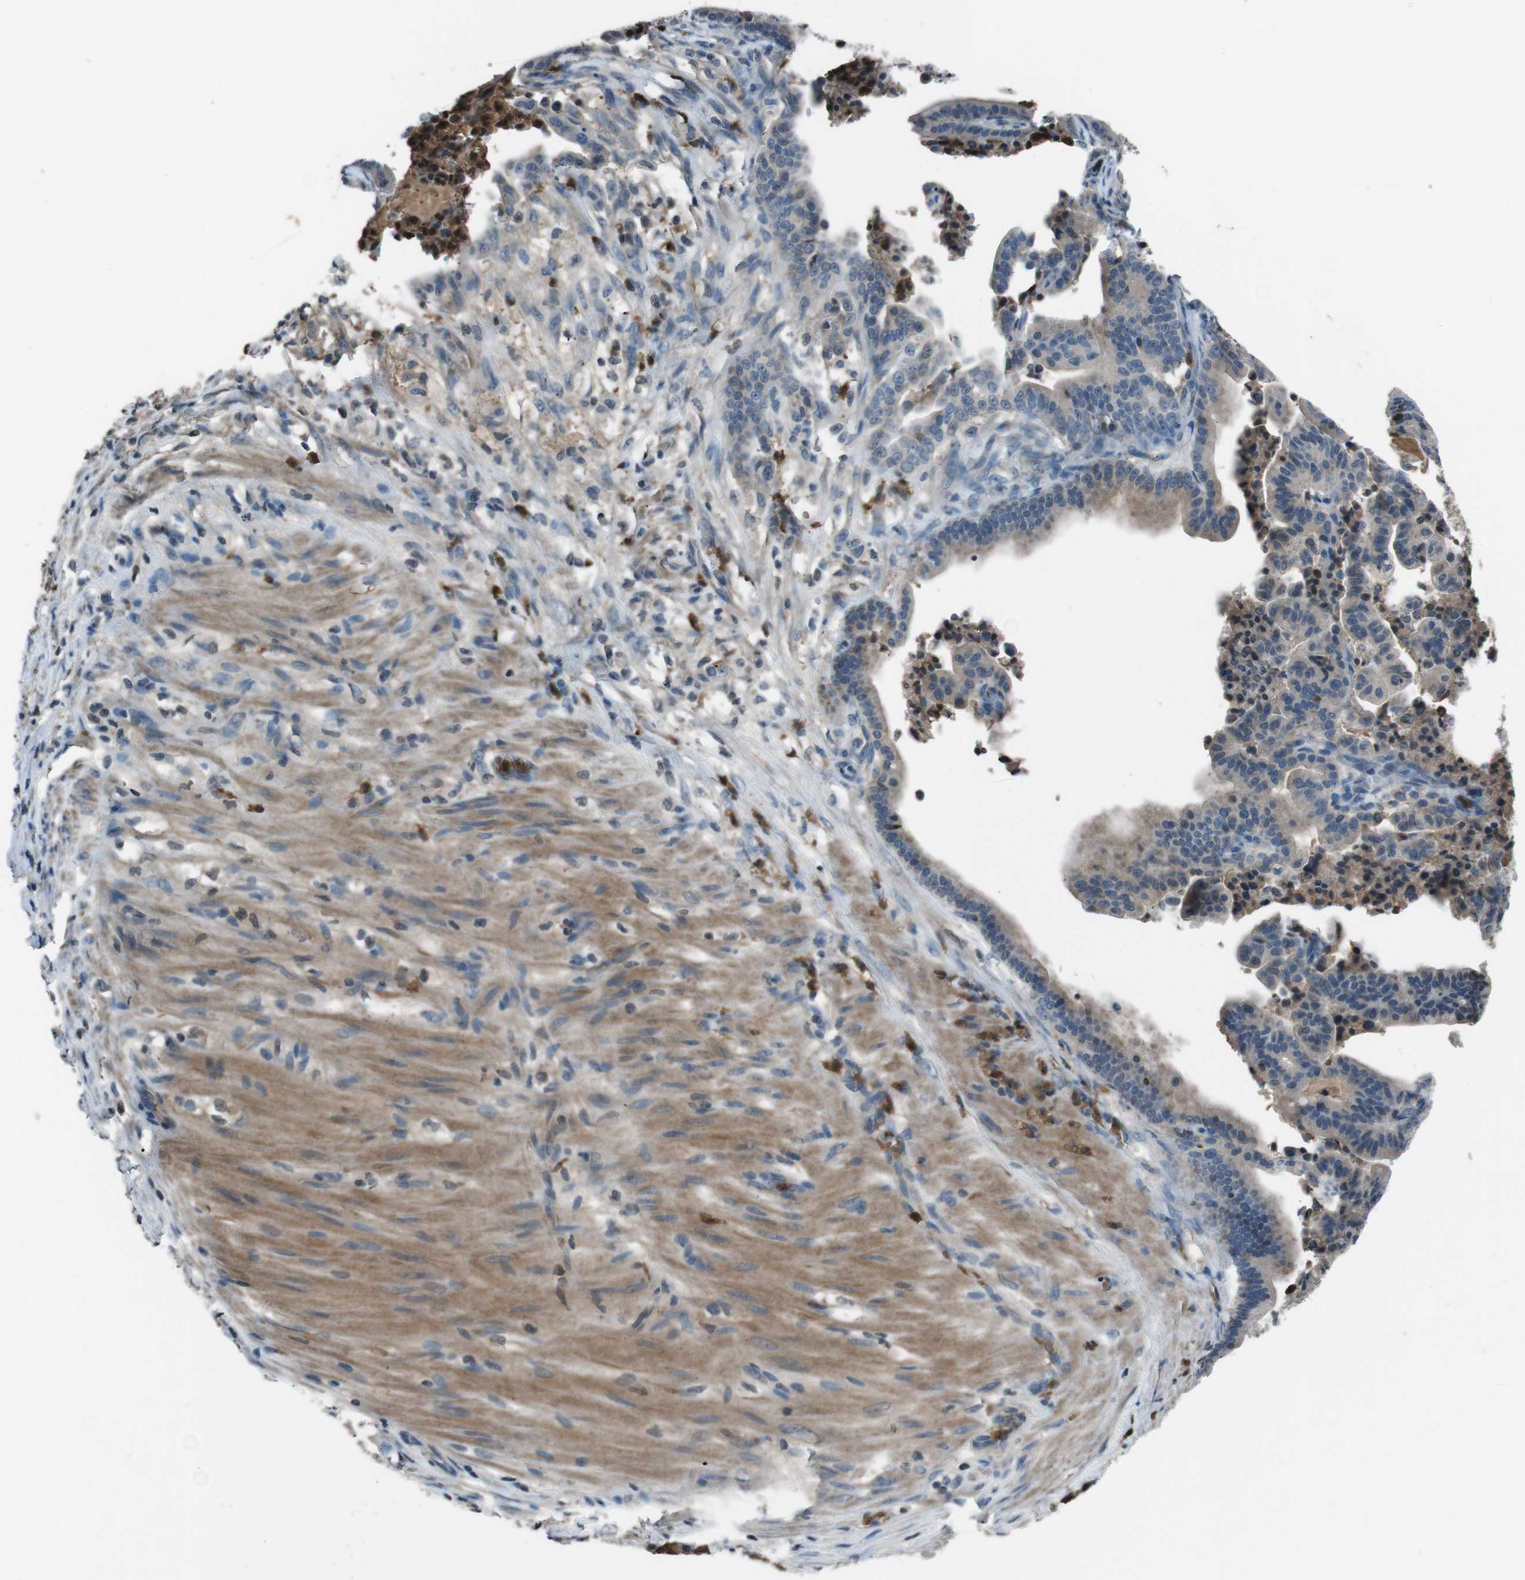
{"staining": {"intensity": "weak", "quantity": ">75%", "location": "cytoplasmic/membranous"}, "tissue": "pancreatic cancer", "cell_type": "Tumor cells", "image_type": "cancer", "snomed": [{"axis": "morphology", "description": "Adenocarcinoma, NOS"}, {"axis": "topography", "description": "Pancreas"}], "caption": "Adenocarcinoma (pancreatic) was stained to show a protein in brown. There is low levels of weak cytoplasmic/membranous staining in about >75% of tumor cells.", "gene": "UGT1A6", "patient": {"sex": "male", "age": 63}}